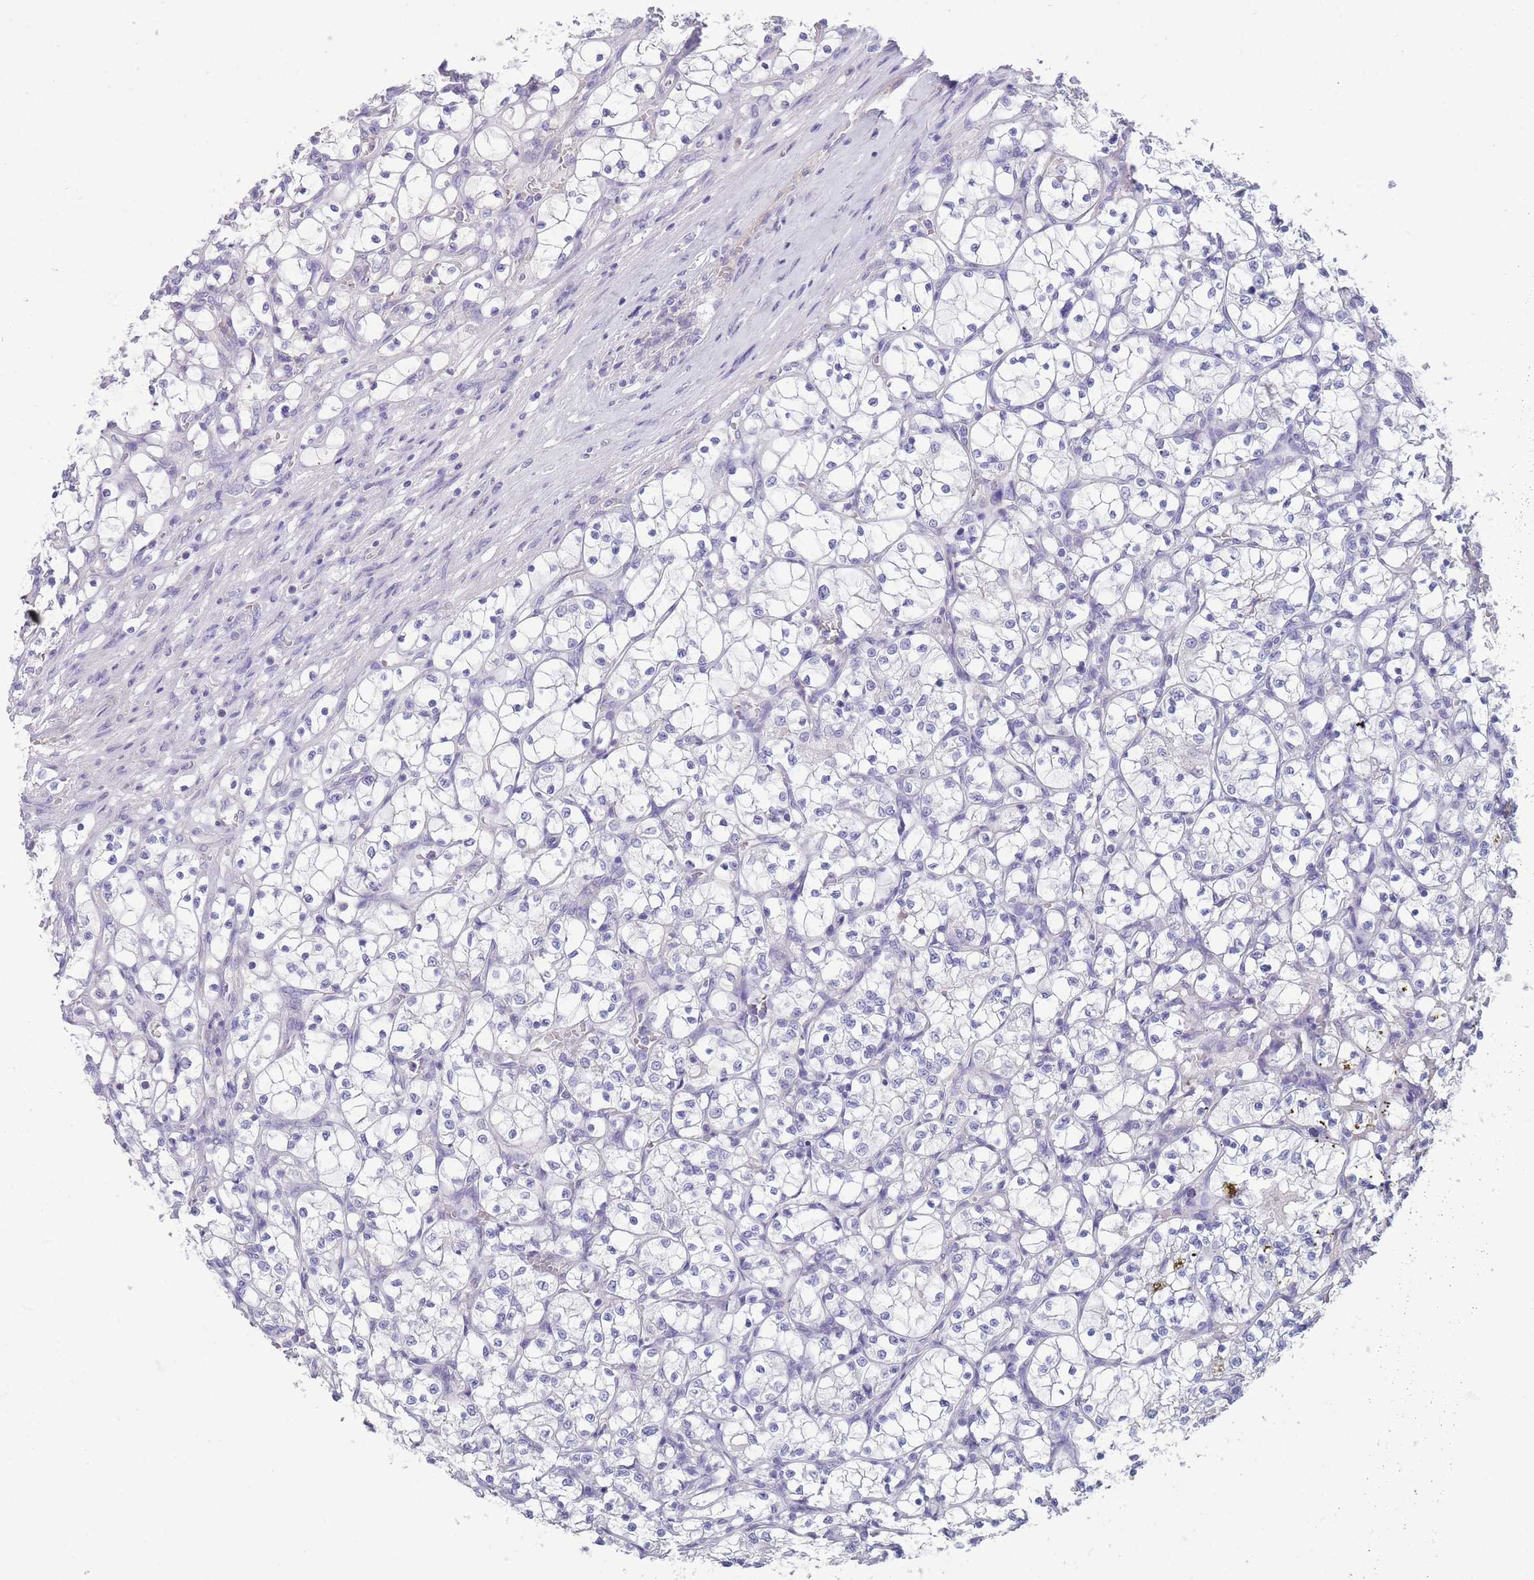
{"staining": {"intensity": "negative", "quantity": "none", "location": "none"}, "tissue": "renal cancer", "cell_type": "Tumor cells", "image_type": "cancer", "snomed": [{"axis": "morphology", "description": "Adenocarcinoma, NOS"}, {"axis": "topography", "description": "Kidney"}], "caption": "Renal adenocarcinoma was stained to show a protein in brown. There is no significant staining in tumor cells.", "gene": "MRPS14", "patient": {"sex": "female", "age": 69}}